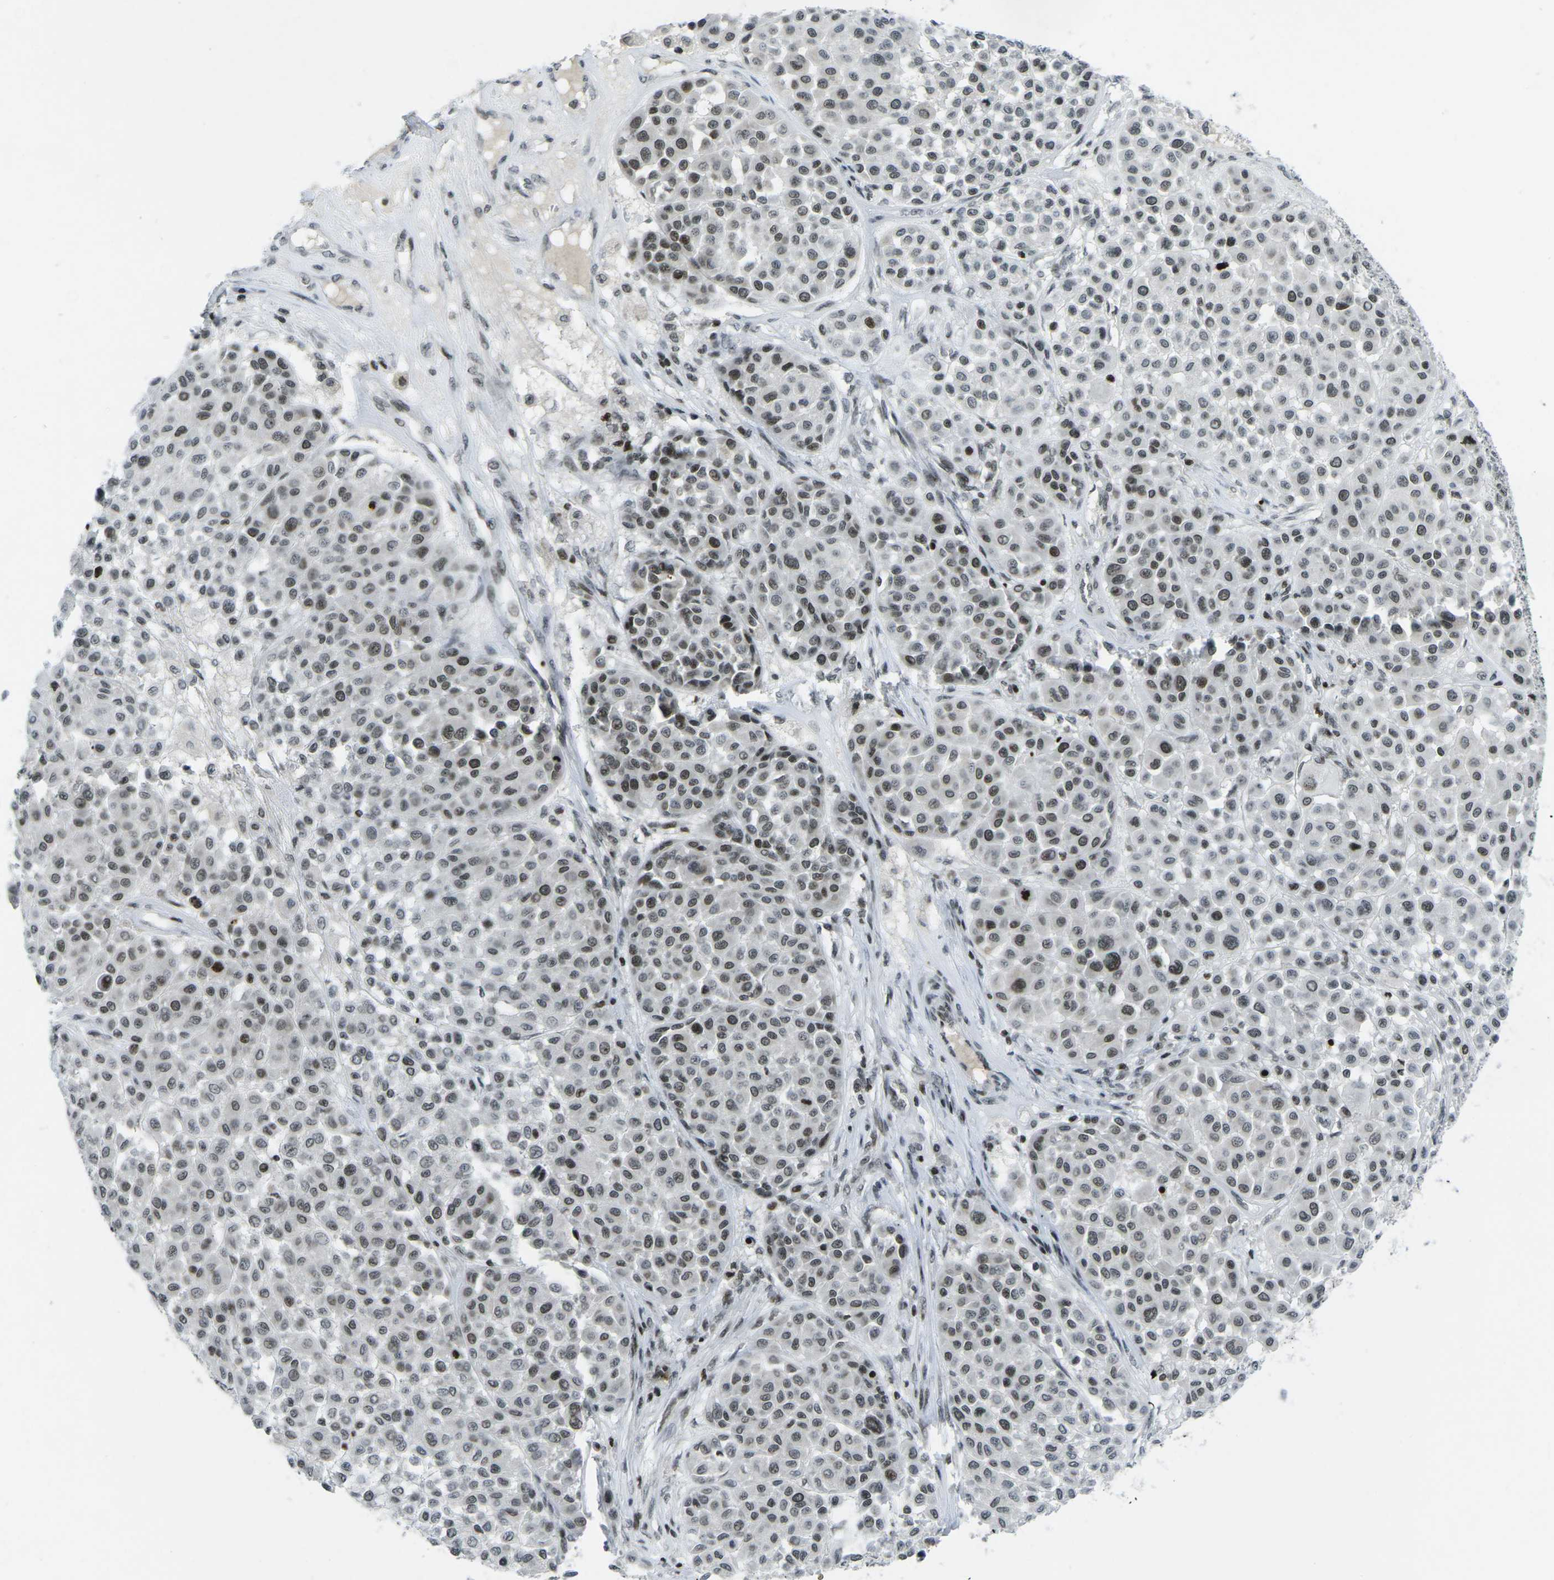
{"staining": {"intensity": "moderate", "quantity": "25%-75%", "location": "nuclear"}, "tissue": "melanoma", "cell_type": "Tumor cells", "image_type": "cancer", "snomed": [{"axis": "morphology", "description": "Malignant melanoma, Metastatic site"}, {"axis": "topography", "description": "Soft tissue"}], "caption": "About 25%-75% of tumor cells in human melanoma display moderate nuclear protein expression as visualized by brown immunohistochemical staining.", "gene": "EME1", "patient": {"sex": "male", "age": 41}}